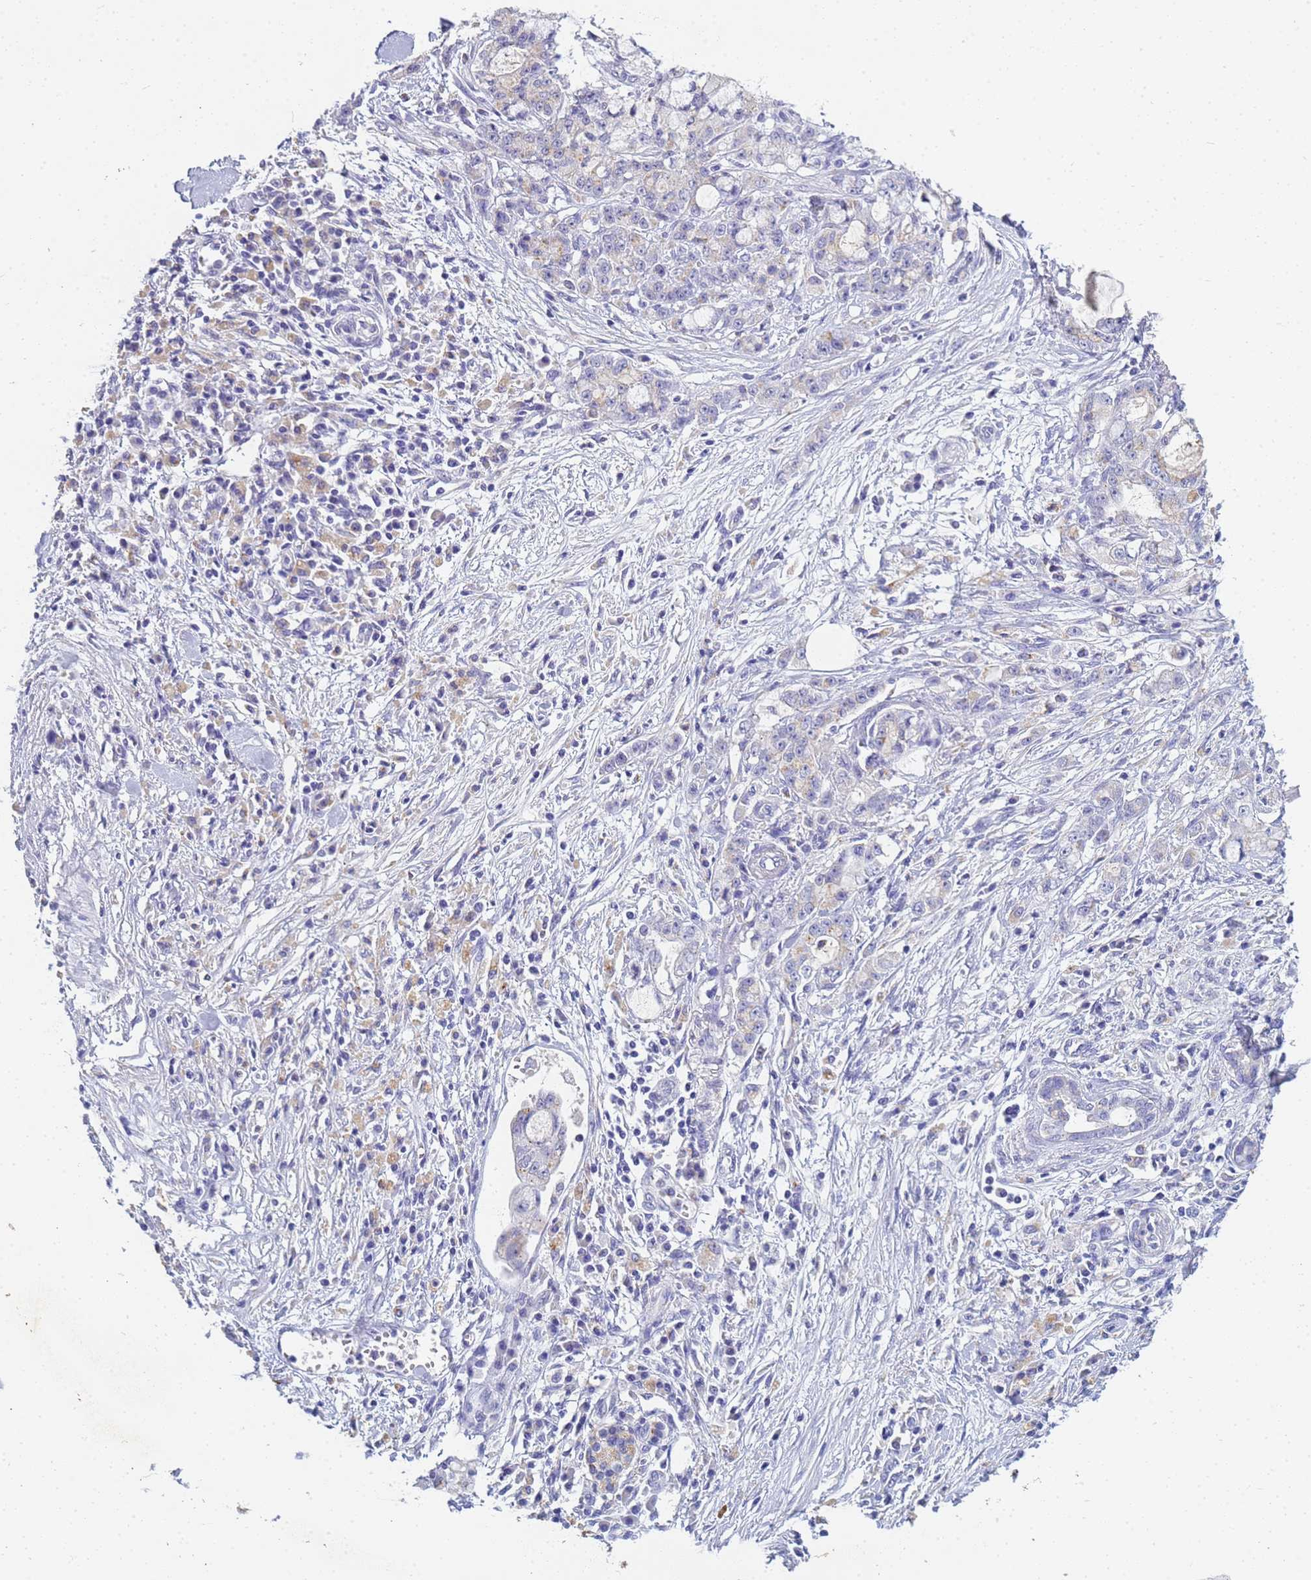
{"staining": {"intensity": "weak", "quantity": "<25%", "location": "cytoplasmic/membranous"}, "tissue": "pancreatic cancer", "cell_type": "Tumor cells", "image_type": "cancer", "snomed": [{"axis": "morphology", "description": "Adenocarcinoma, NOS"}, {"axis": "topography", "description": "Pancreas"}], "caption": "Human pancreatic cancer (adenocarcinoma) stained for a protein using immunohistochemistry (IHC) reveals no expression in tumor cells.", "gene": "B3GNT8", "patient": {"sex": "female", "age": 73}}